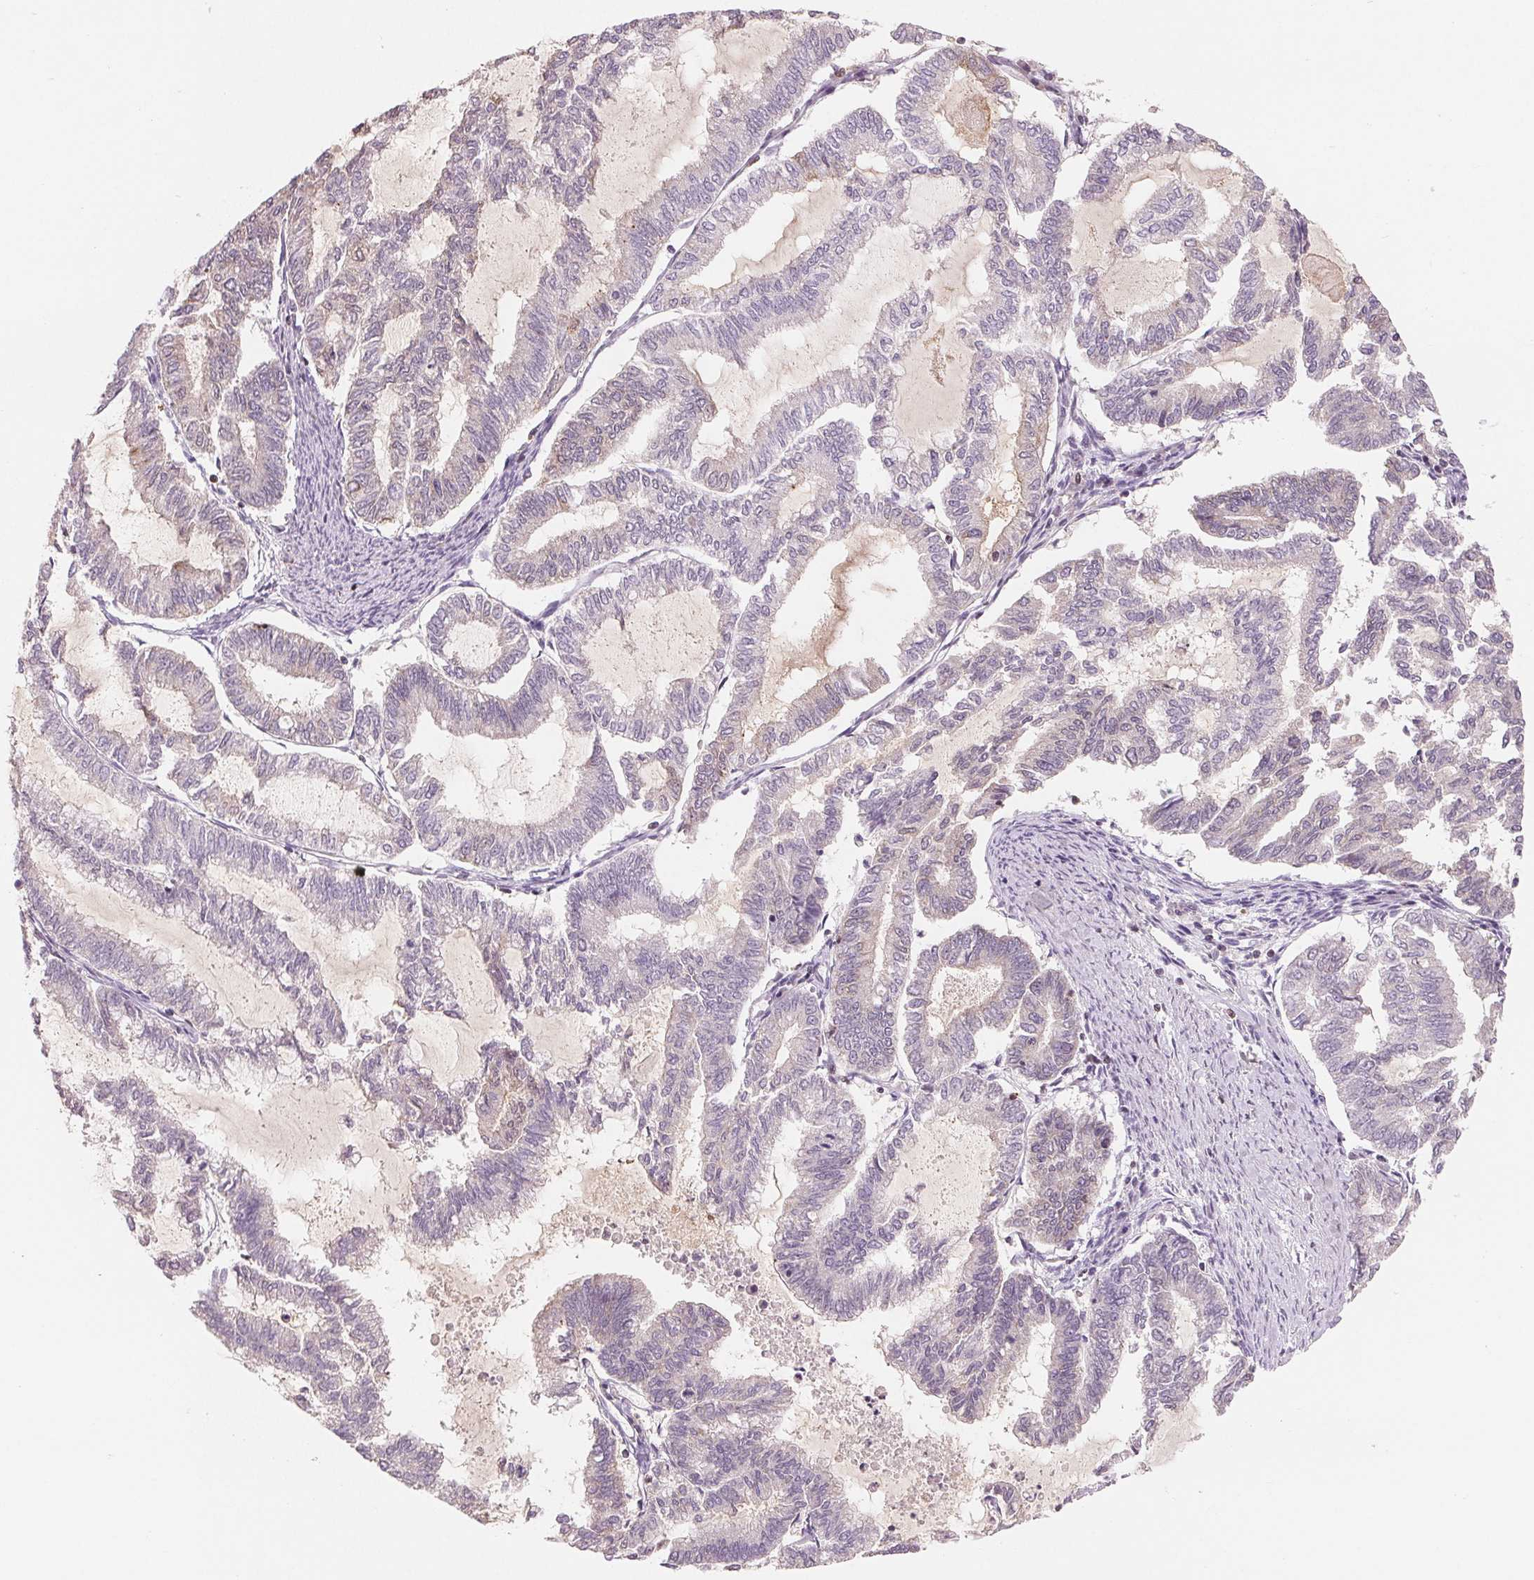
{"staining": {"intensity": "negative", "quantity": "none", "location": "none"}, "tissue": "endometrial cancer", "cell_type": "Tumor cells", "image_type": "cancer", "snomed": [{"axis": "morphology", "description": "Adenocarcinoma, NOS"}, {"axis": "topography", "description": "Endometrium"}], "caption": "The micrograph demonstrates no staining of tumor cells in adenocarcinoma (endometrial). (DAB (3,3'-diaminobenzidine) immunohistochemistry (IHC) visualized using brightfield microscopy, high magnification).", "gene": "VTCN1", "patient": {"sex": "female", "age": 79}}